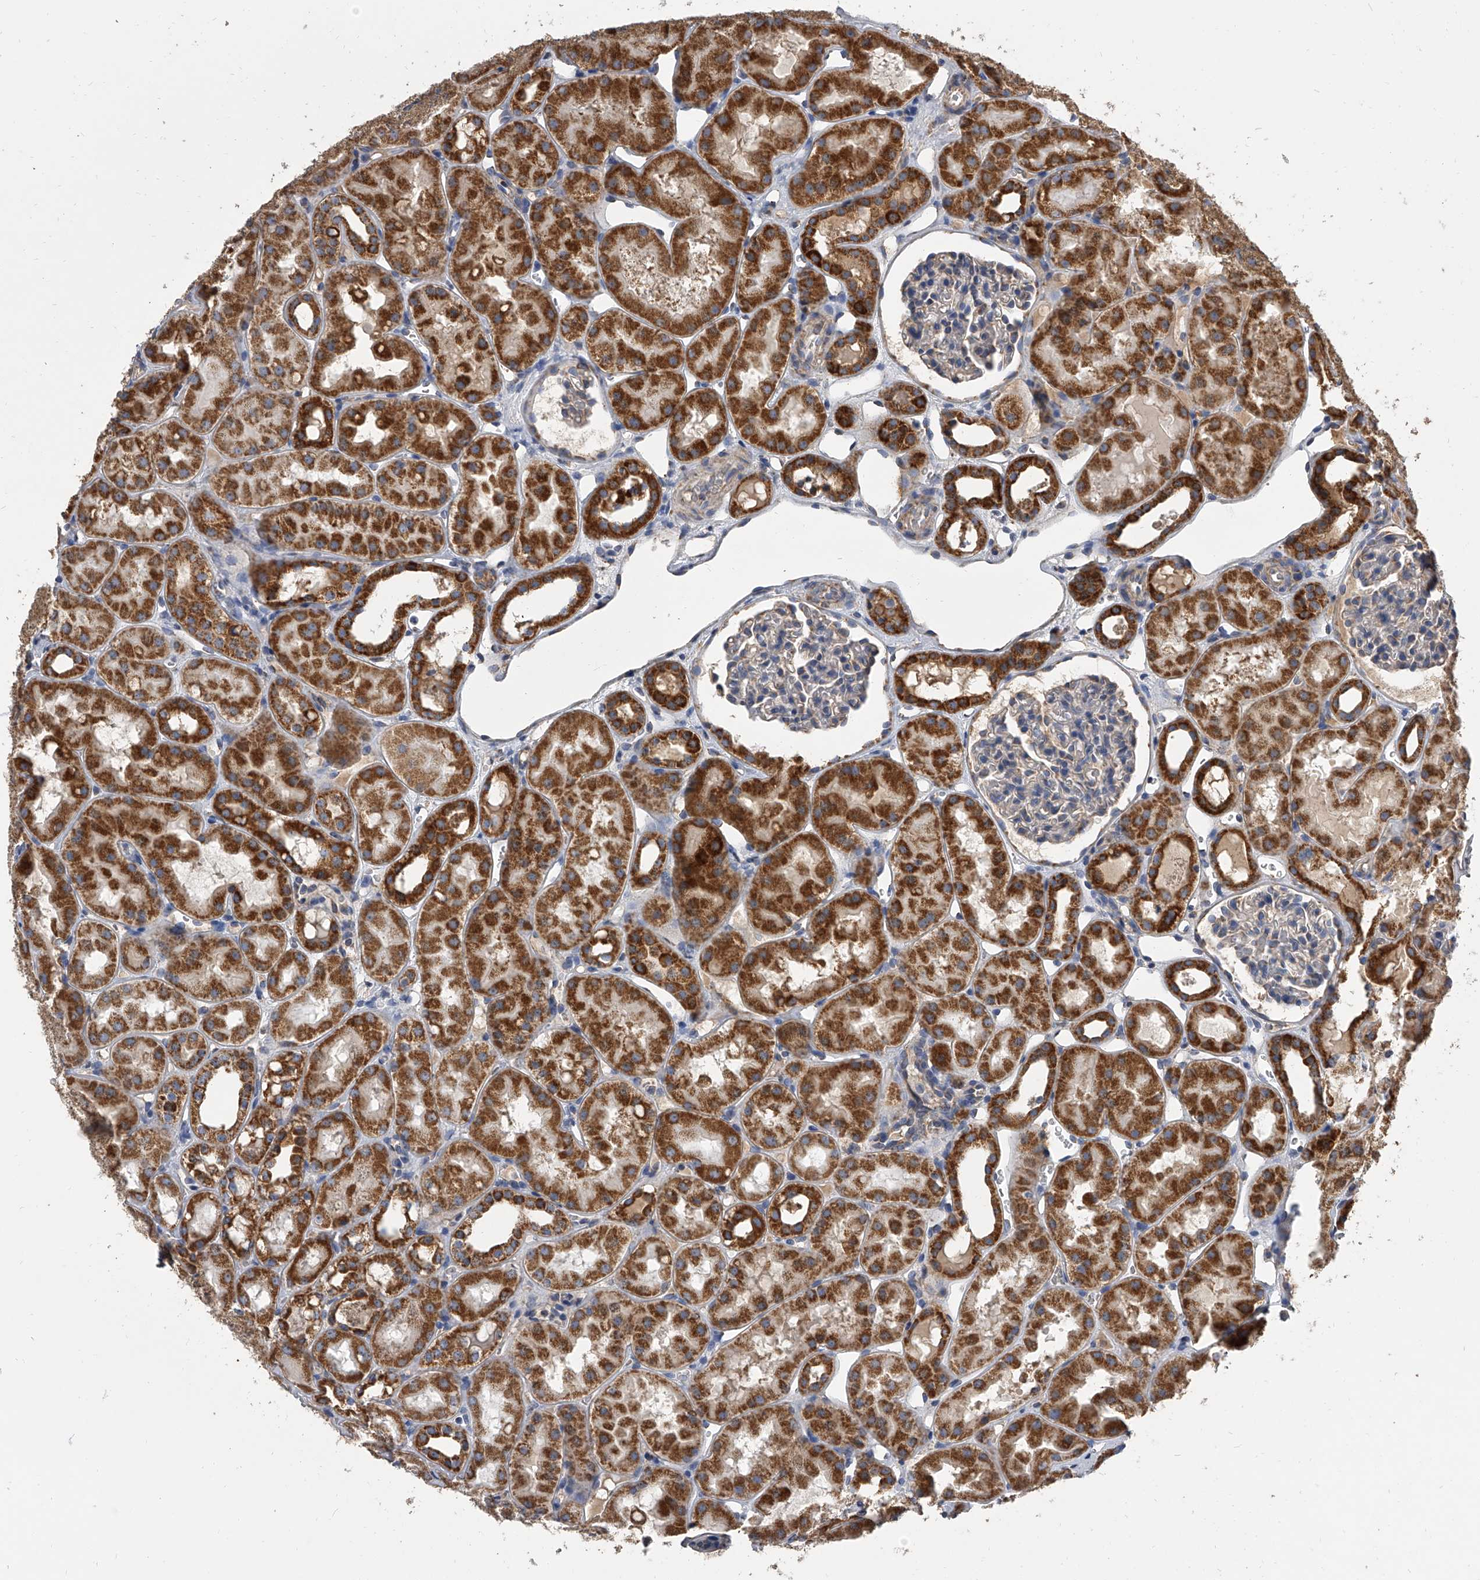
{"staining": {"intensity": "weak", "quantity": "<25%", "location": "cytoplasmic/membranous"}, "tissue": "kidney", "cell_type": "Cells in glomeruli", "image_type": "normal", "snomed": [{"axis": "morphology", "description": "Normal tissue, NOS"}, {"axis": "topography", "description": "Kidney"}], "caption": "Immunohistochemical staining of normal human kidney shows no significant positivity in cells in glomeruli.", "gene": "MRPL28", "patient": {"sex": "male", "age": 16}}